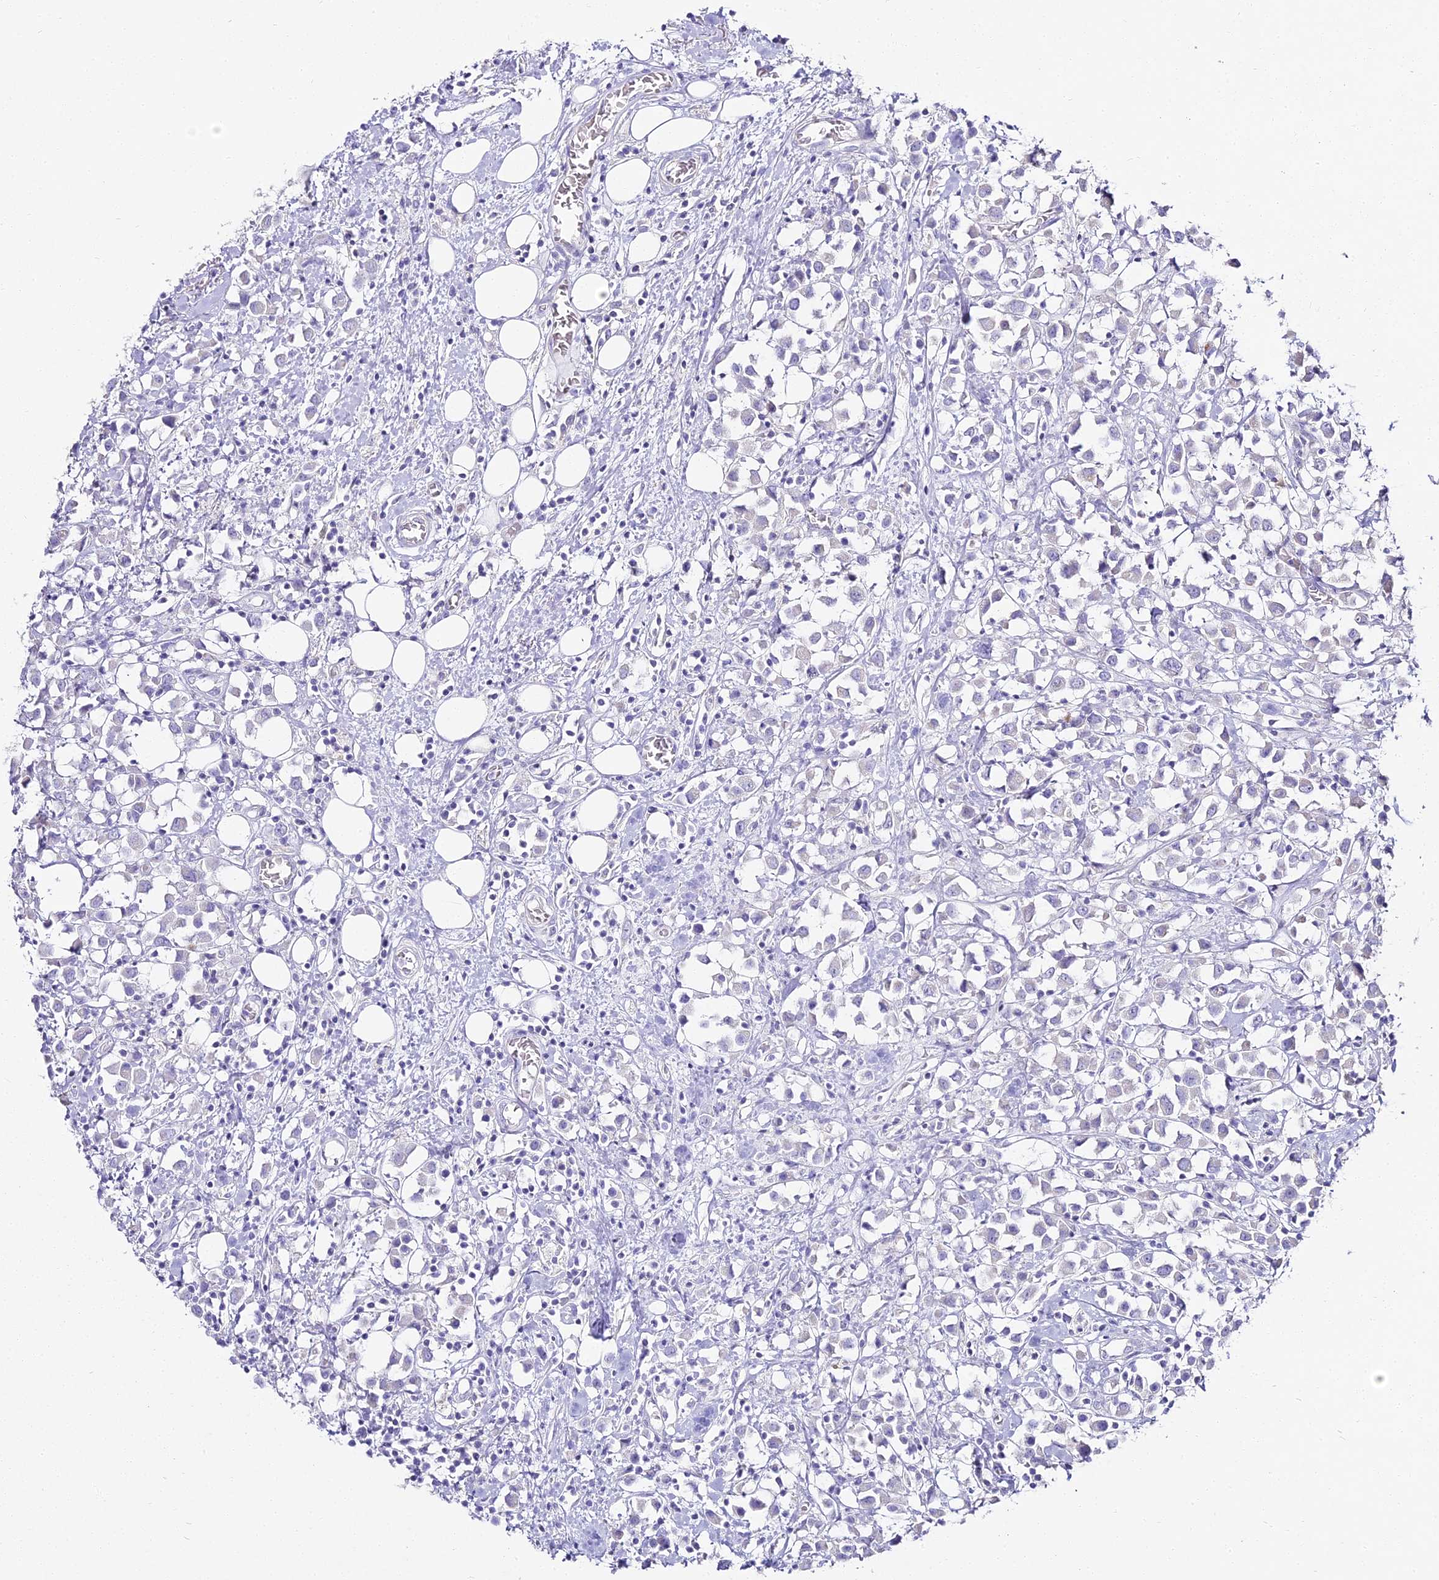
{"staining": {"intensity": "negative", "quantity": "none", "location": "none"}, "tissue": "breast cancer", "cell_type": "Tumor cells", "image_type": "cancer", "snomed": [{"axis": "morphology", "description": "Duct carcinoma"}, {"axis": "topography", "description": "Breast"}], "caption": "Immunohistochemistry (IHC) photomicrograph of human infiltrating ductal carcinoma (breast) stained for a protein (brown), which exhibits no staining in tumor cells.", "gene": "ALPG", "patient": {"sex": "female", "age": 61}}